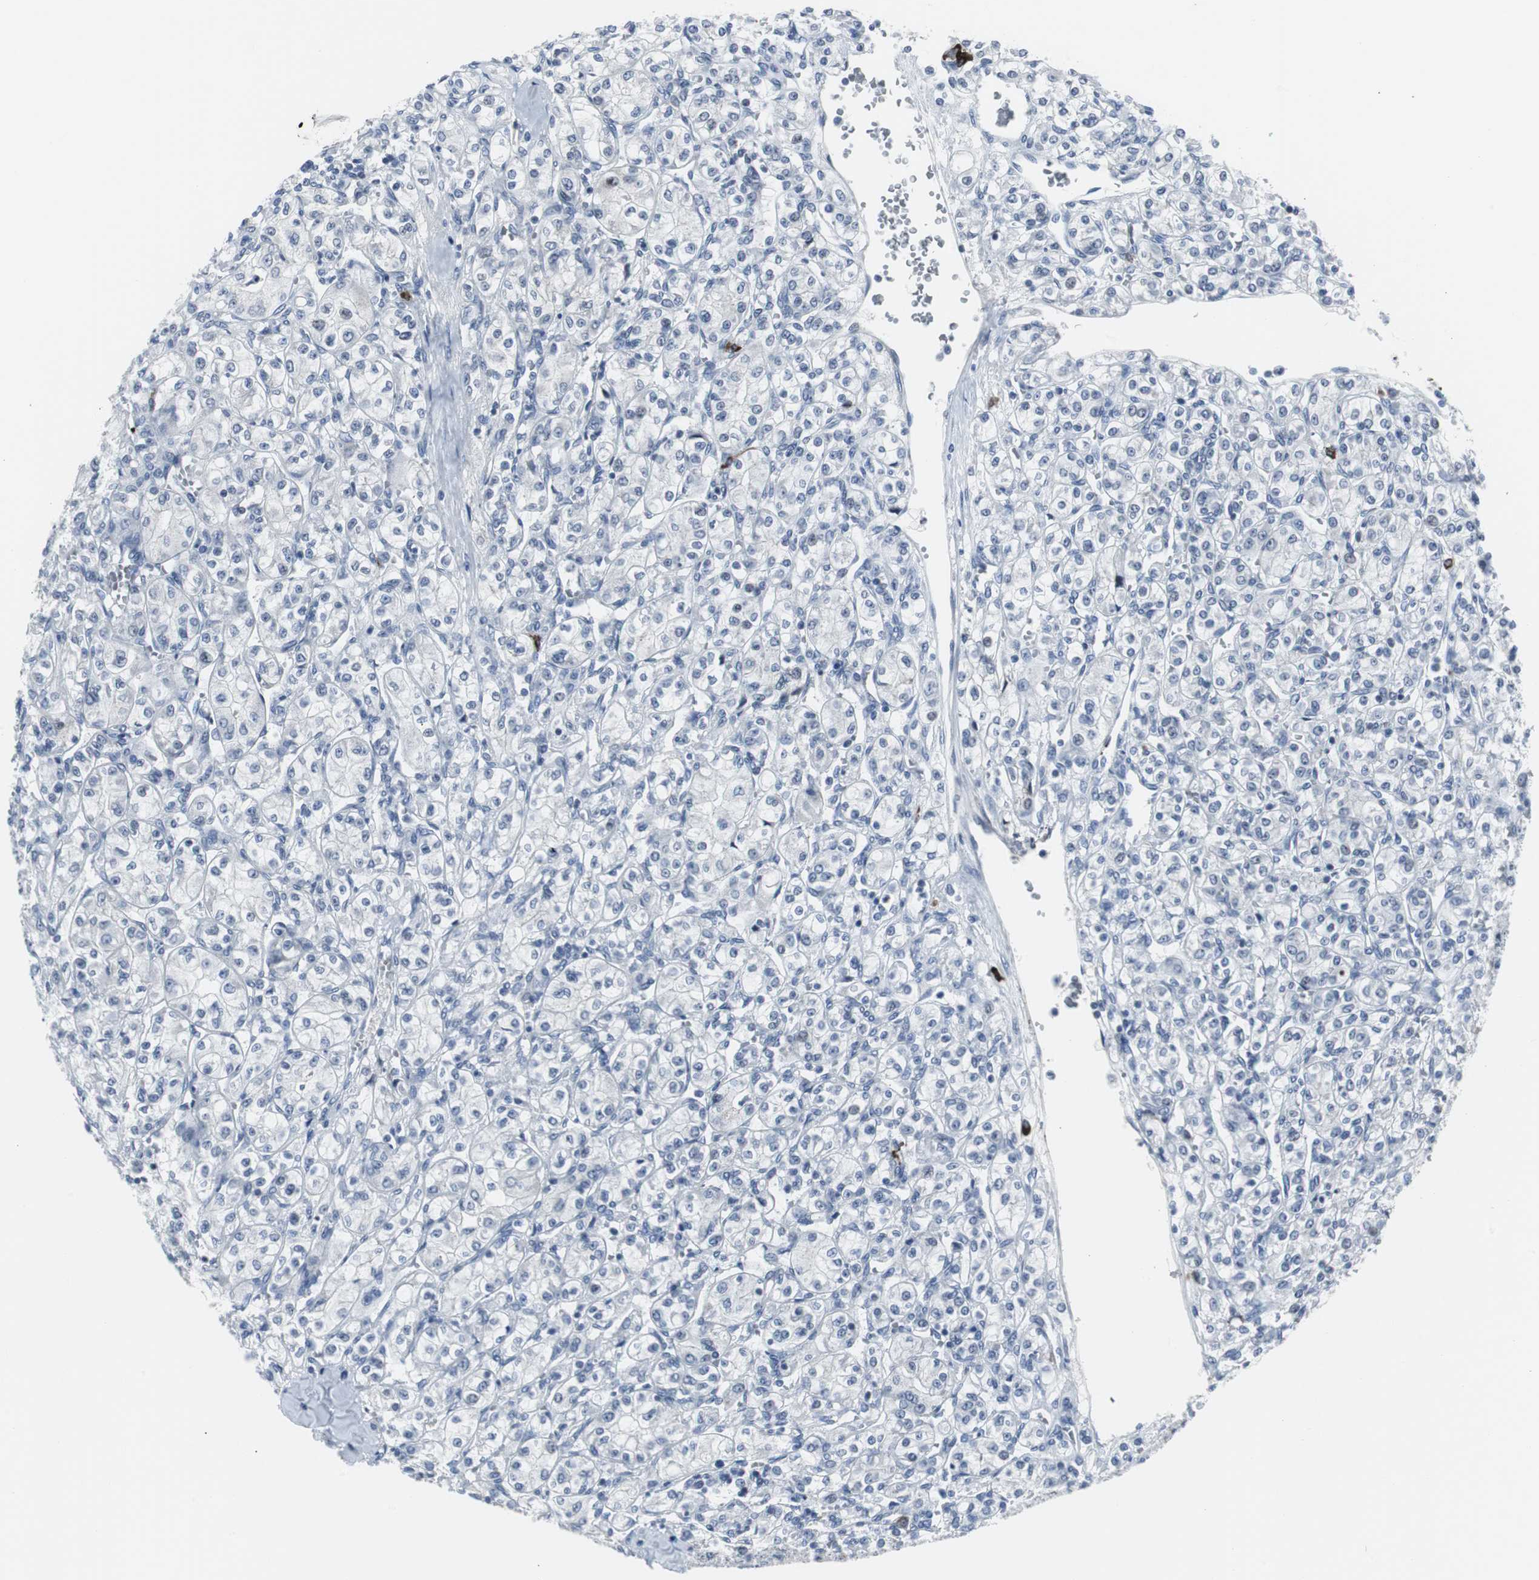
{"staining": {"intensity": "negative", "quantity": "none", "location": "none"}, "tissue": "renal cancer", "cell_type": "Tumor cells", "image_type": "cancer", "snomed": [{"axis": "morphology", "description": "Adenocarcinoma, NOS"}, {"axis": "topography", "description": "Kidney"}], "caption": "This image is of adenocarcinoma (renal) stained with immunohistochemistry to label a protein in brown with the nuclei are counter-stained blue. There is no staining in tumor cells.", "gene": "DOK1", "patient": {"sex": "male", "age": 77}}